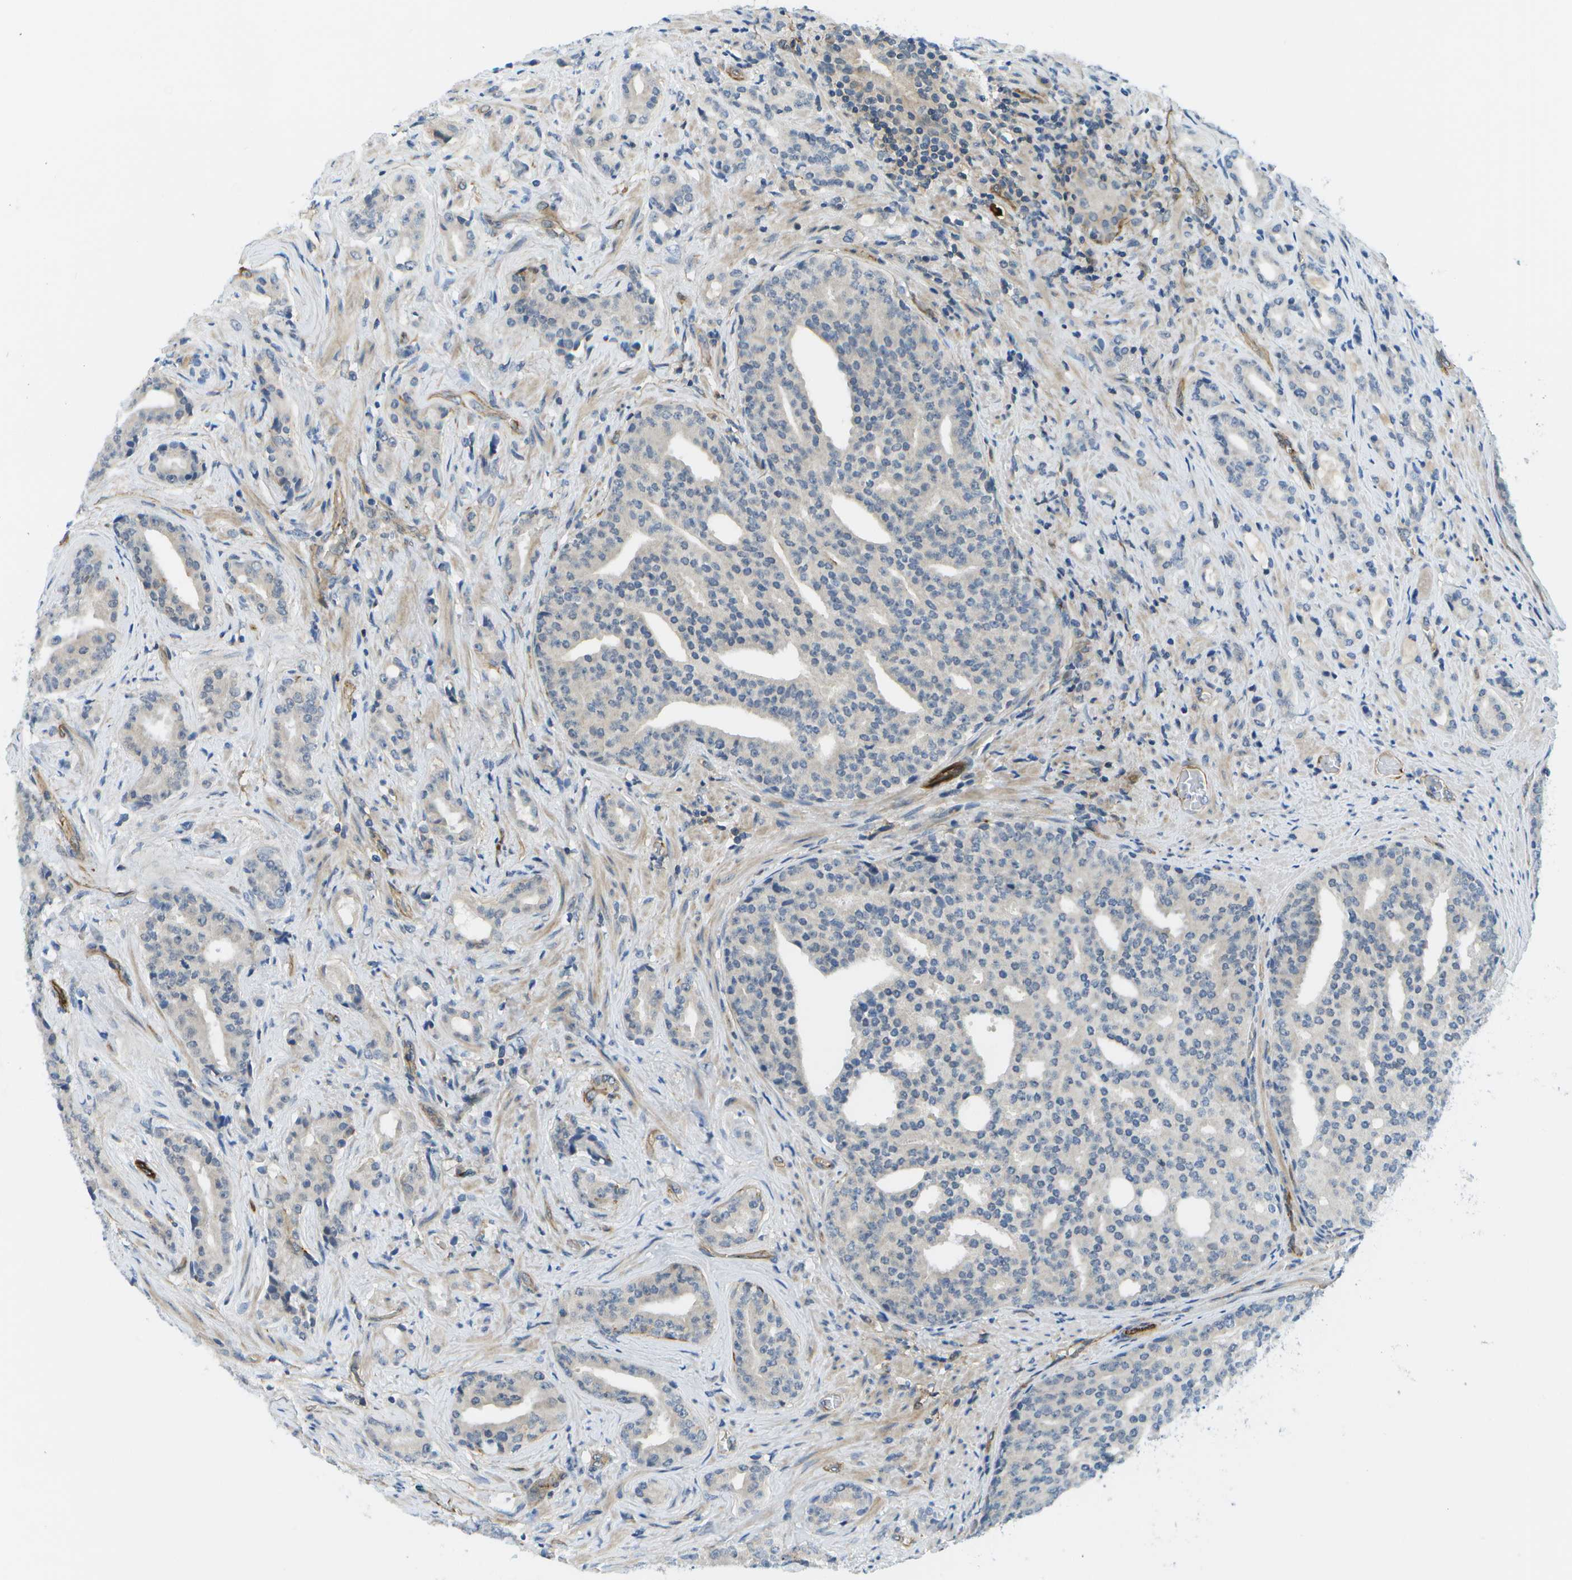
{"staining": {"intensity": "negative", "quantity": "none", "location": "none"}, "tissue": "prostate cancer", "cell_type": "Tumor cells", "image_type": "cancer", "snomed": [{"axis": "morphology", "description": "Adenocarcinoma, High grade"}, {"axis": "topography", "description": "Prostate"}], "caption": "This is an immunohistochemistry (IHC) histopathology image of prostate cancer (adenocarcinoma (high-grade)). There is no staining in tumor cells.", "gene": "KIAA0040", "patient": {"sex": "male", "age": 71}}